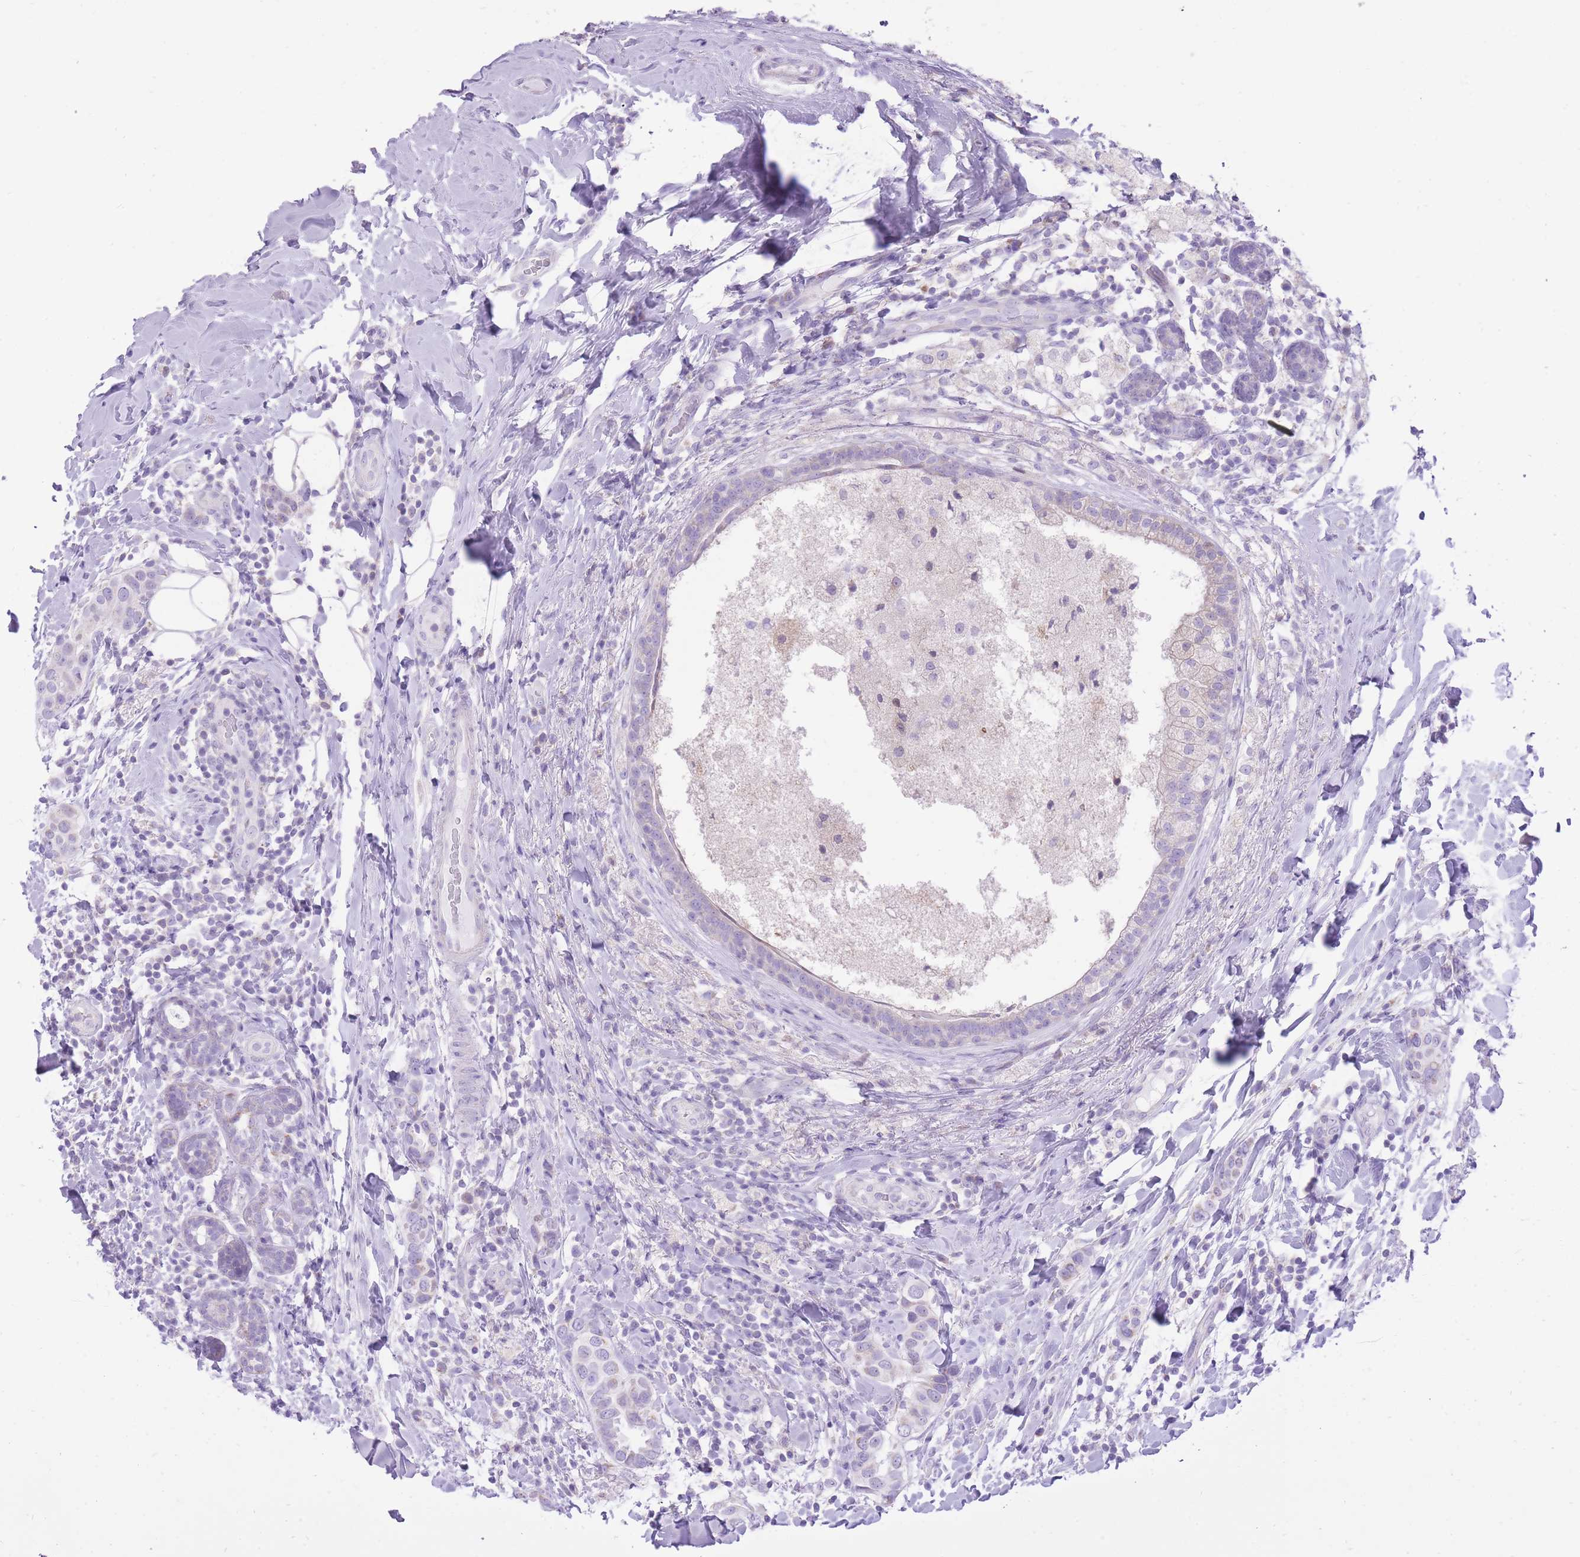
{"staining": {"intensity": "negative", "quantity": "none", "location": "none"}, "tissue": "breast cancer", "cell_type": "Tumor cells", "image_type": "cancer", "snomed": [{"axis": "morphology", "description": "Lobular carcinoma"}, {"axis": "topography", "description": "Breast"}], "caption": "Immunohistochemical staining of human lobular carcinoma (breast) reveals no significant positivity in tumor cells.", "gene": "SLC4A4", "patient": {"sex": "female", "age": 51}}